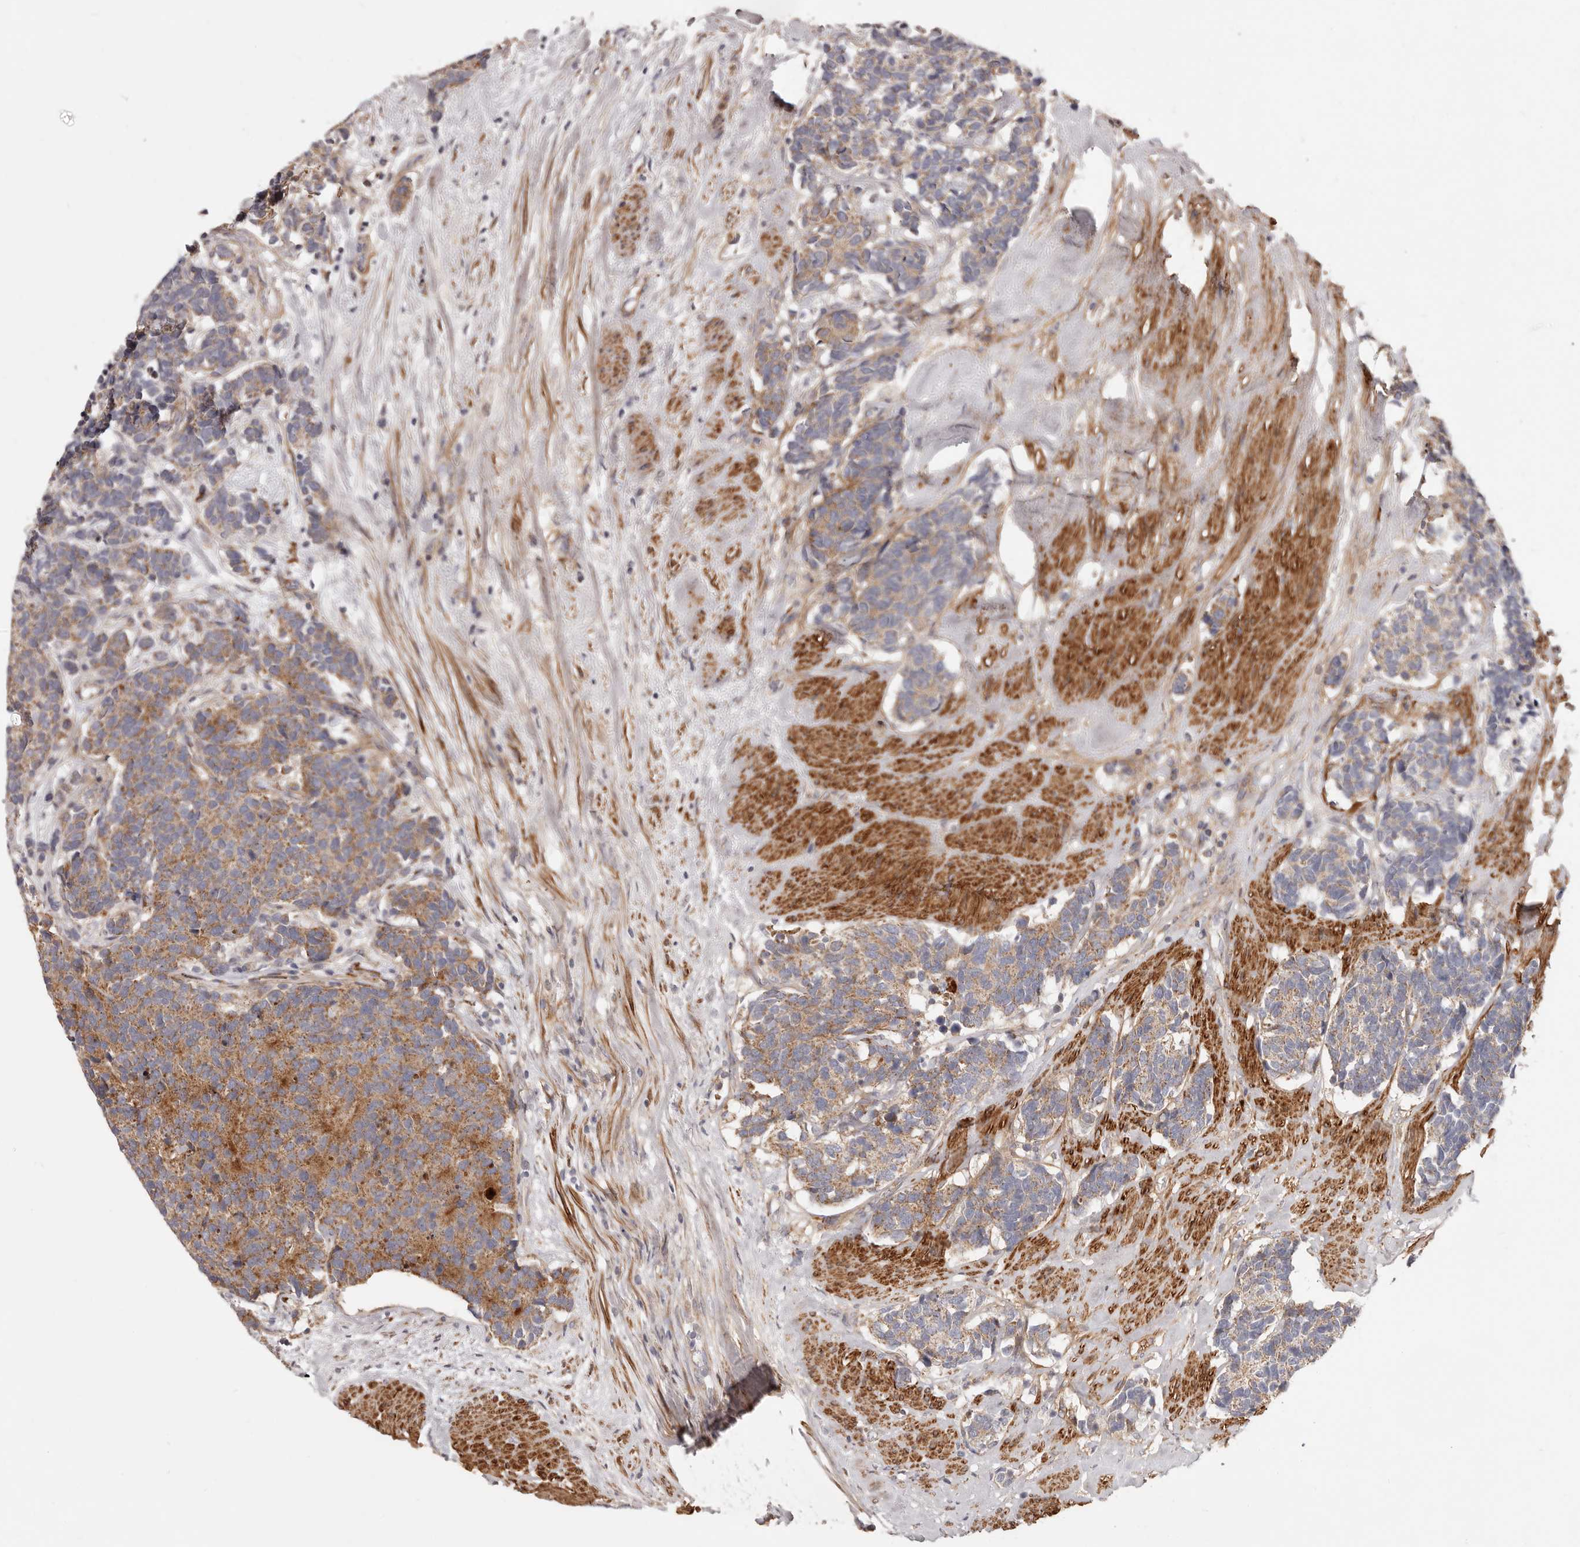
{"staining": {"intensity": "moderate", "quantity": "25%-75%", "location": "cytoplasmic/membranous"}, "tissue": "carcinoid", "cell_type": "Tumor cells", "image_type": "cancer", "snomed": [{"axis": "morphology", "description": "Carcinoma, NOS"}, {"axis": "morphology", "description": "Carcinoid, malignant, NOS"}, {"axis": "topography", "description": "Urinary bladder"}], "caption": "A micrograph showing moderate cytoplasmic/membranous expression in about 25%-75% of tumor cells in carcinoid (malignant), as visualized by brown immunohistochemical staining.", "gene": "MRPS10", "patient": {"sex": "male", "age": 57}}